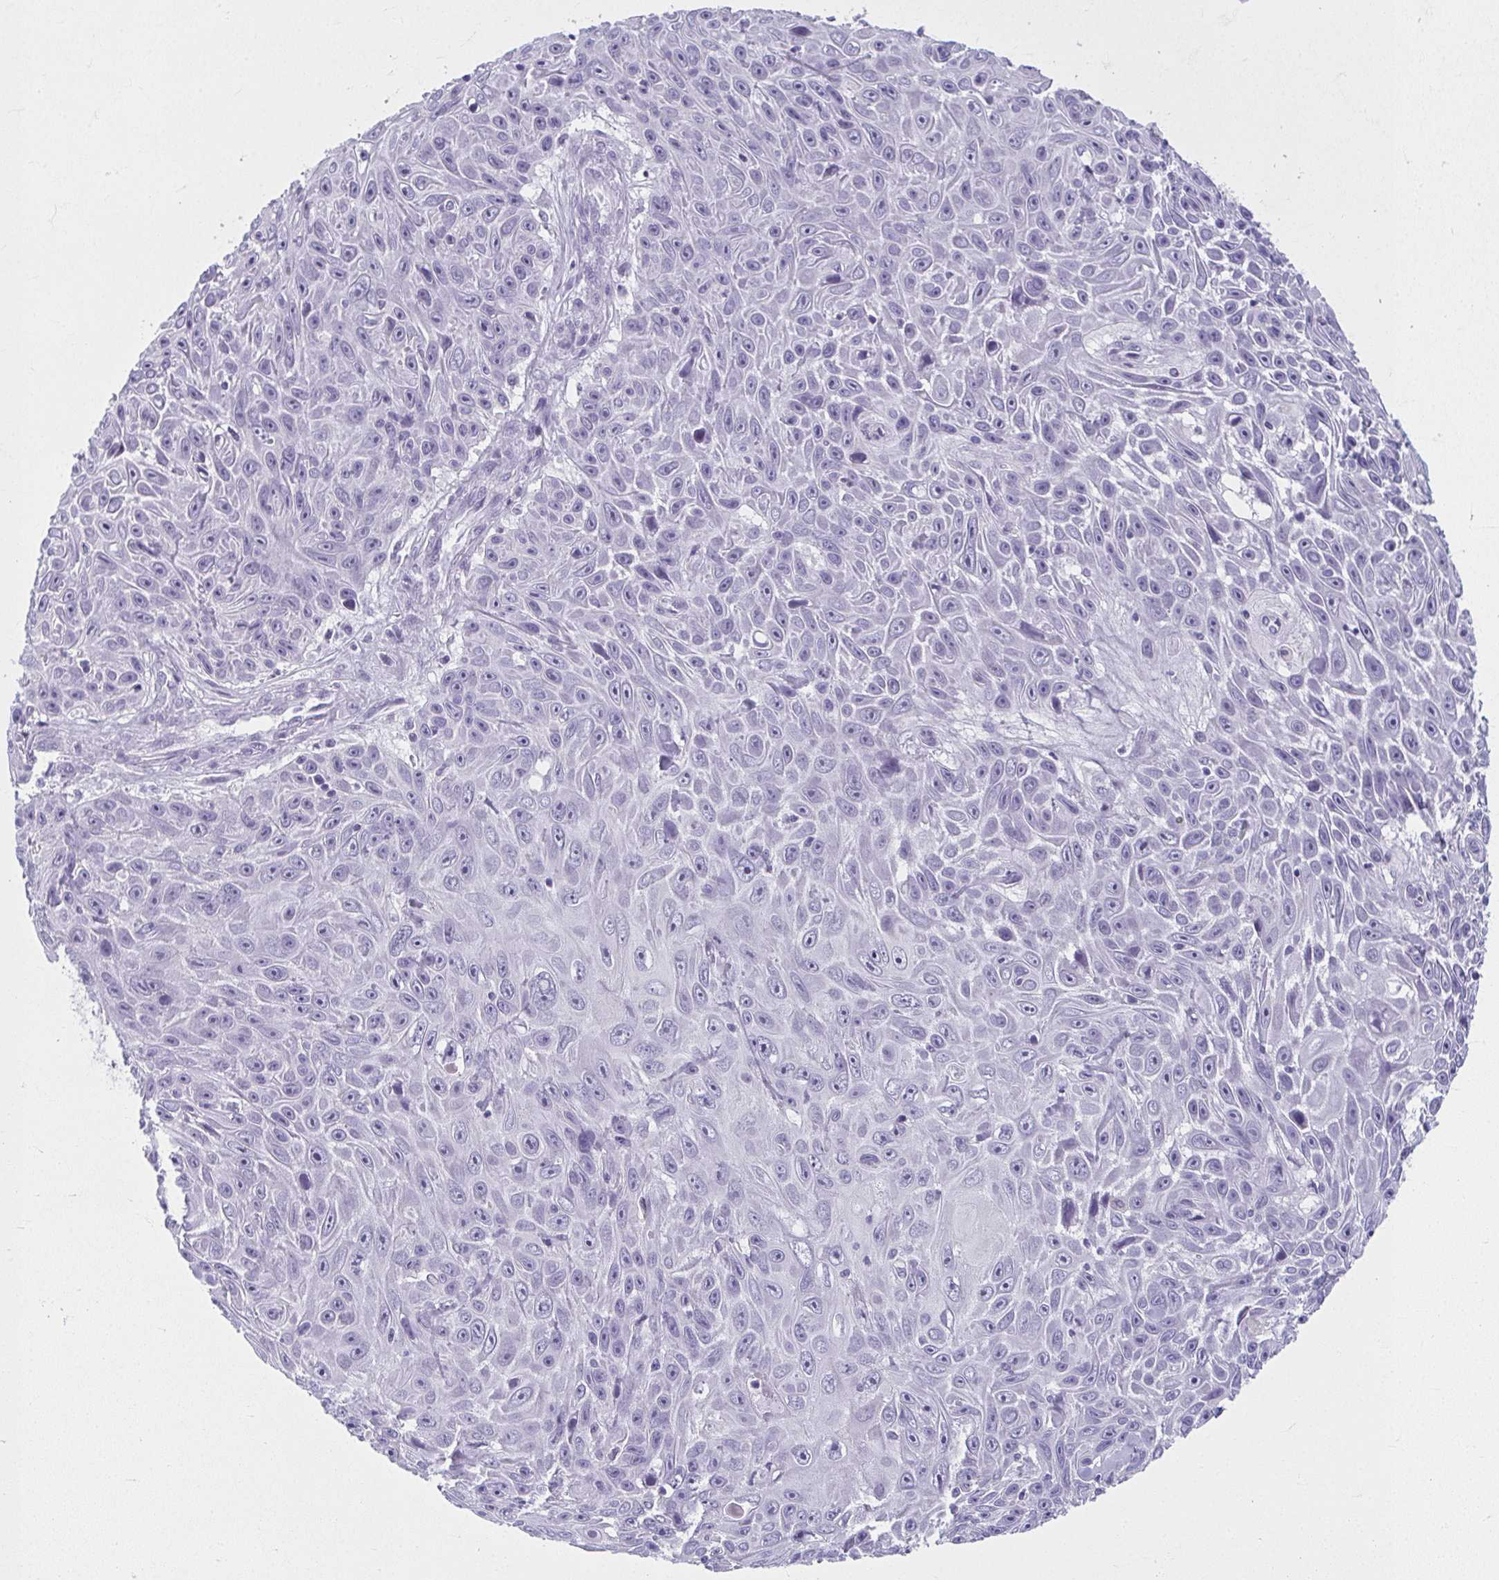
{"staining": {"intensity": "negative", "quantity": "none", "location": "none"}, "tissue": "skin cancer", "cell_type": "Tumor cells", "image_type": "cancer", "snomed": [{"axis": "morphology", "description": "Squamous cell carcinoma, NOS"}, {"axis": "topography", "description": "Skin"}], "caption": "Tumor cells are negative for protein expression in human skin squamous cell carcinoma.", "gene": "MOBP", "patient": {"sex": "male", "age": 82}}